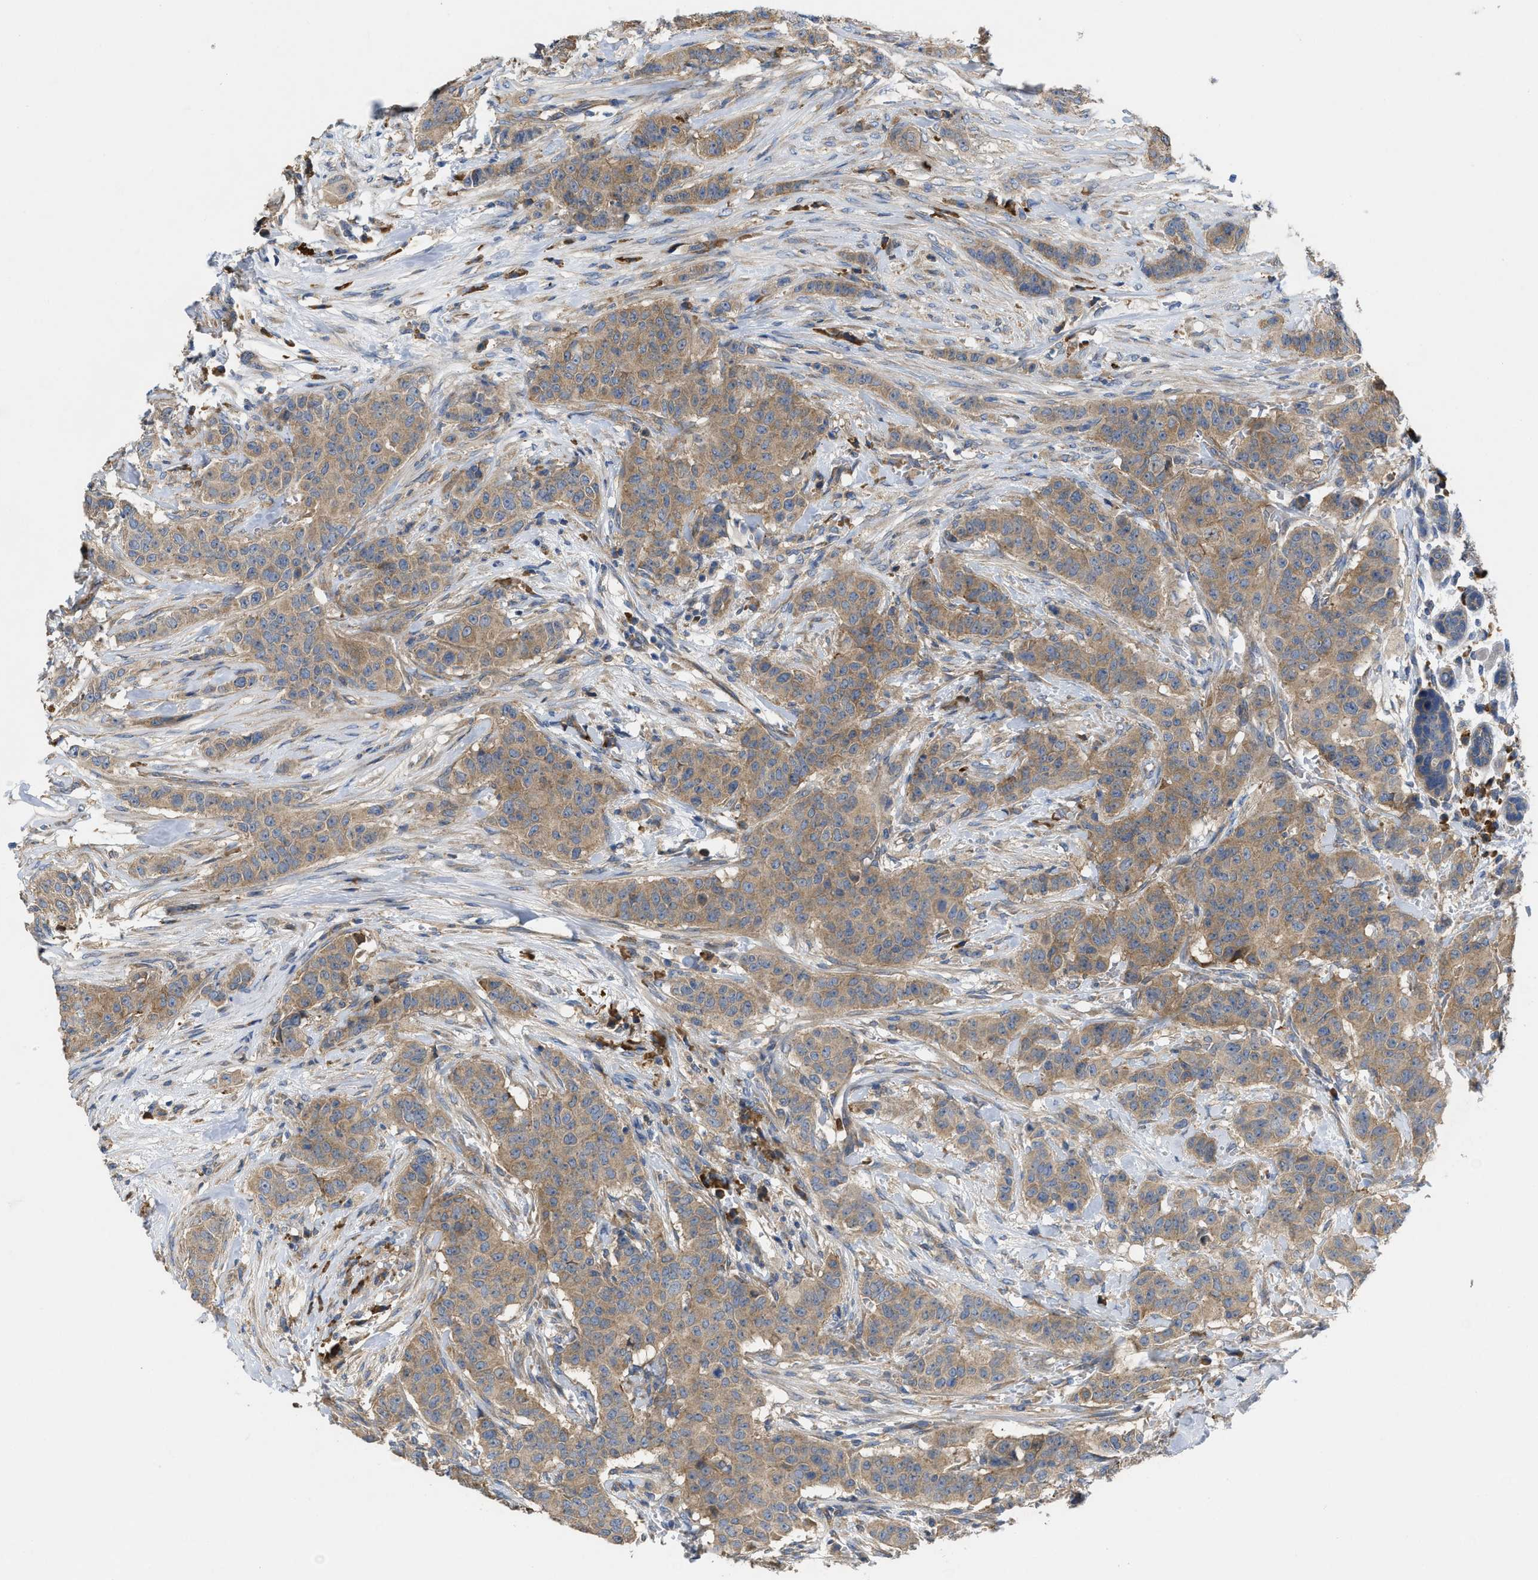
{"staining": {"intensity": "moderate", "quantity": ">75%", "location": "cytoplasmic/membranous"}, "tissue": "breast cancer", "cell_type": "Tumor cells", "image_type": "cancer", "snomed": [{"axis": "morphology", "description": "Normal tissue, NOS"}, {"axis": "morphology", "description": "Duct carcinoma"}, {"axis": "topography", "description": "Breast"}], "caption": "Protein analysis of breast cancer tissue demonstrates moderate cytoplasmic/membranous positivity in approximately >75% of tumor cells.", "gene": "TMEM131", "patient": {"sex": "female", "age": 40}}